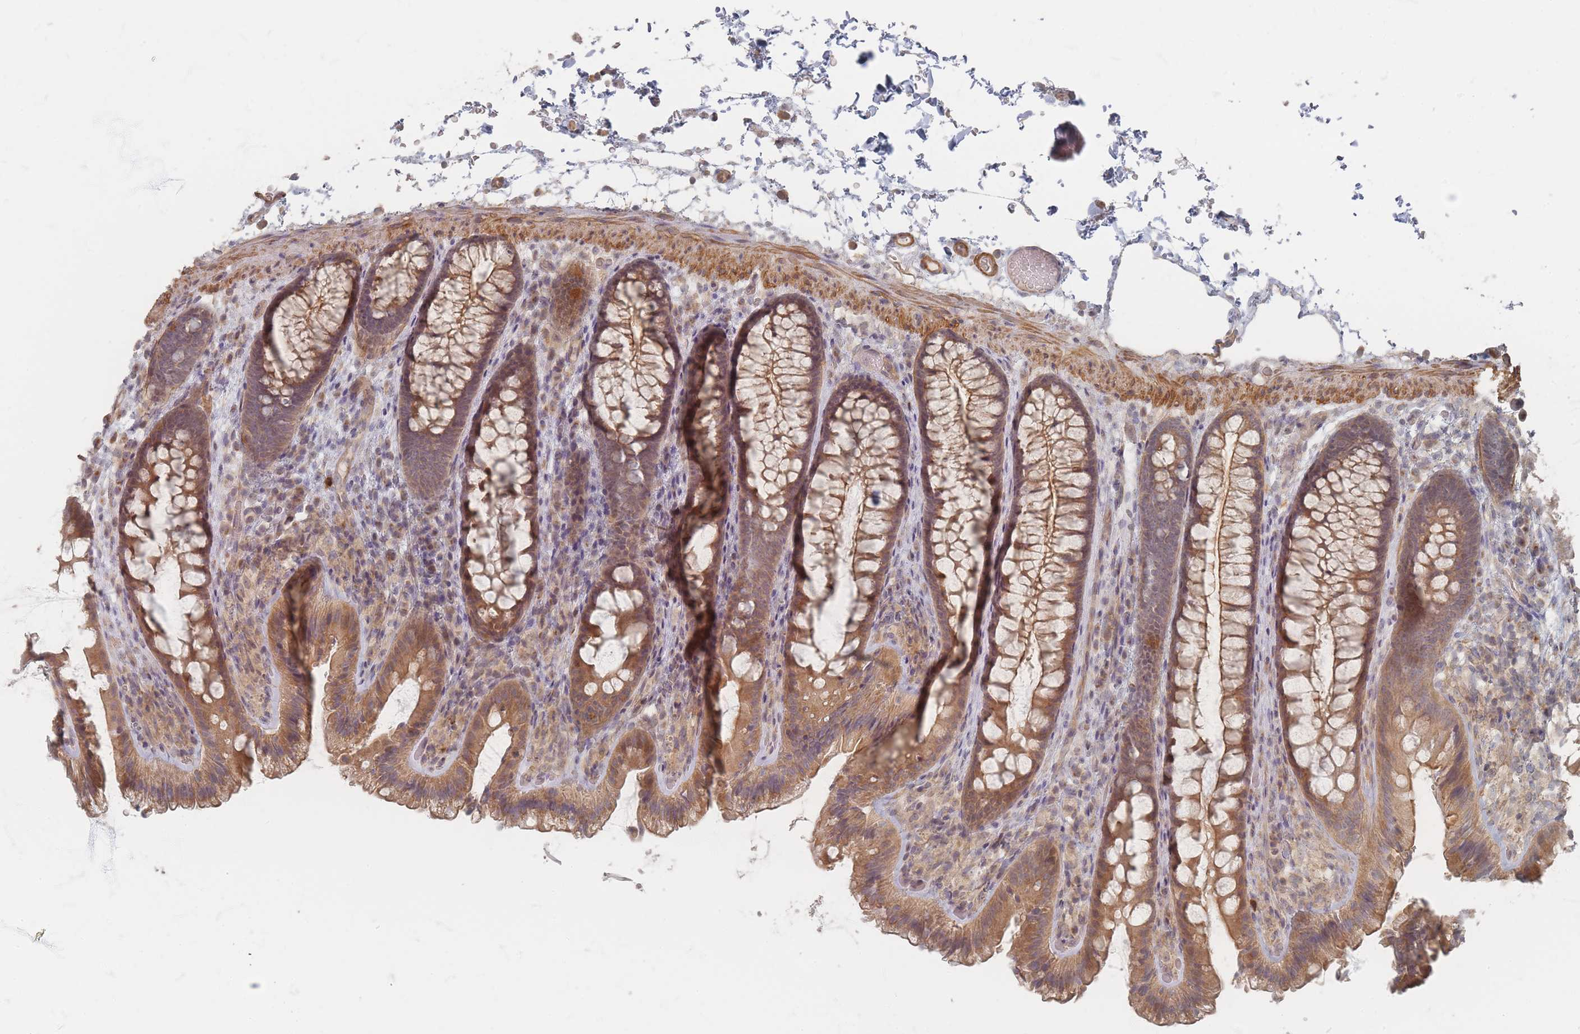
{"staining": {"intensity": "moderate", "quantity": "25%-75%", "location": "cytoplasmic/membranous"}, "tissue": "colon", "cell_type": "Endothelial cells", "image_type": "normal", "snomed": [{"axis": "morphology", "description": "Normal tissue, NOS"}, {"axis": "topography", "description": "Colon"}], "caption": "About 25%-75% of endothelial cells in normal human colon show moderate cytoplasmic/membranous protein positivity as visualized by brown immunohistochemical staining.", "gene": "GLE1", "patient": {"sex": "male", "age": 46}}